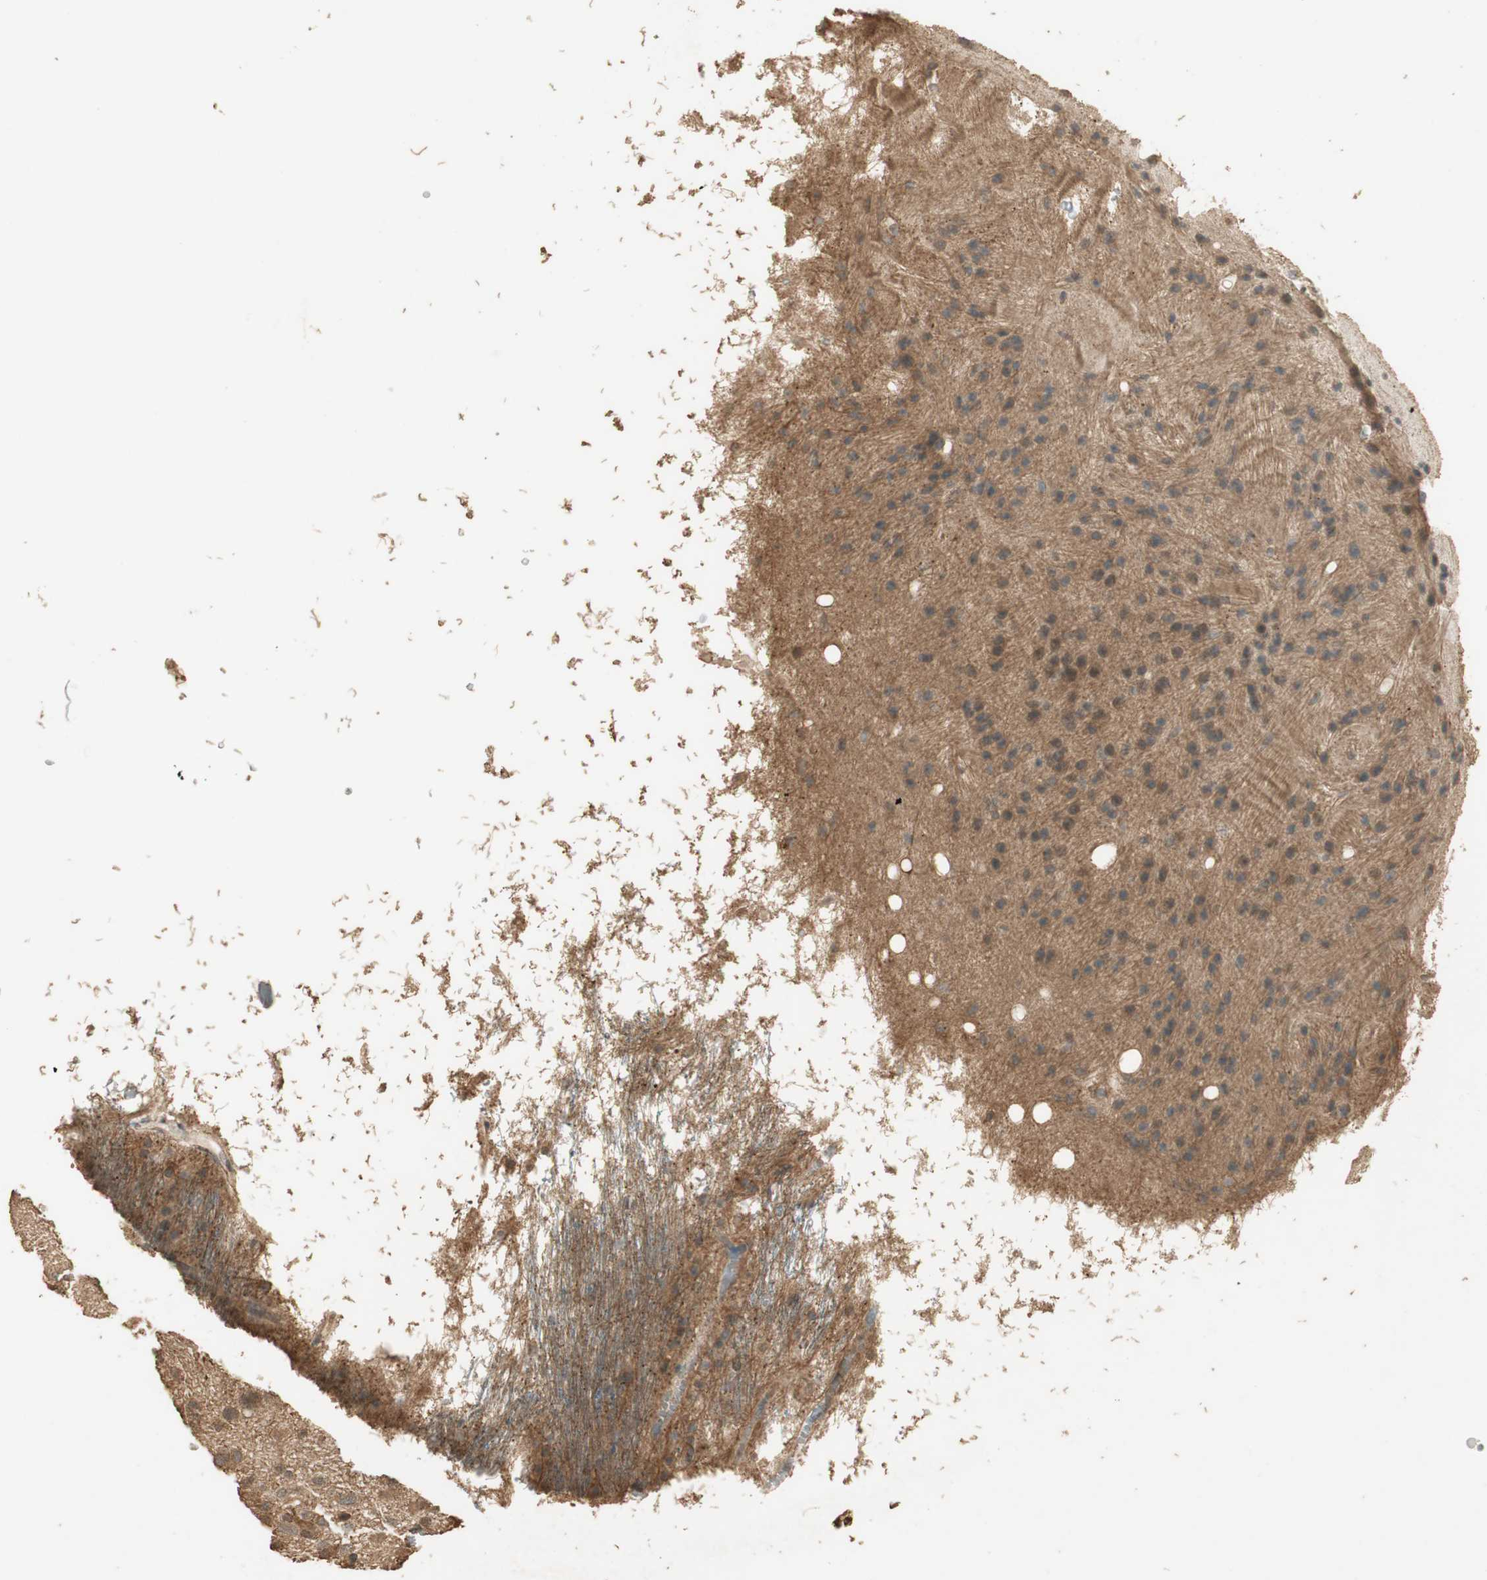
{"staining": {"intensity": "moderate", "quantity": ">75%", "location": "cytoplasmic/membranous"}, "tissue": "glioma", "cell_type": "Tumor cells", "image_type": "cancer", "snomed": [{"axis": "morphology", "description": "Glioma, malignant, Low grade"}, {"axis": "topography", "description": "Brain"}], "caption": "Malignant glioma (low-grade) stained with DAB (3,3'-diaminobenzidine) immunohistochemistry (IHC) exhibits medium levels of moderate cytoplasmic/membranous expression in about >75% of tumor cells. The staining was performed using DAB (3,3'-diaminobenzidine), with brown indicating positive protein expression. Nuclei are stained blue with hematoxylin.", "gene": "USP2", "patient": {"sex": "male", "age": 77}}